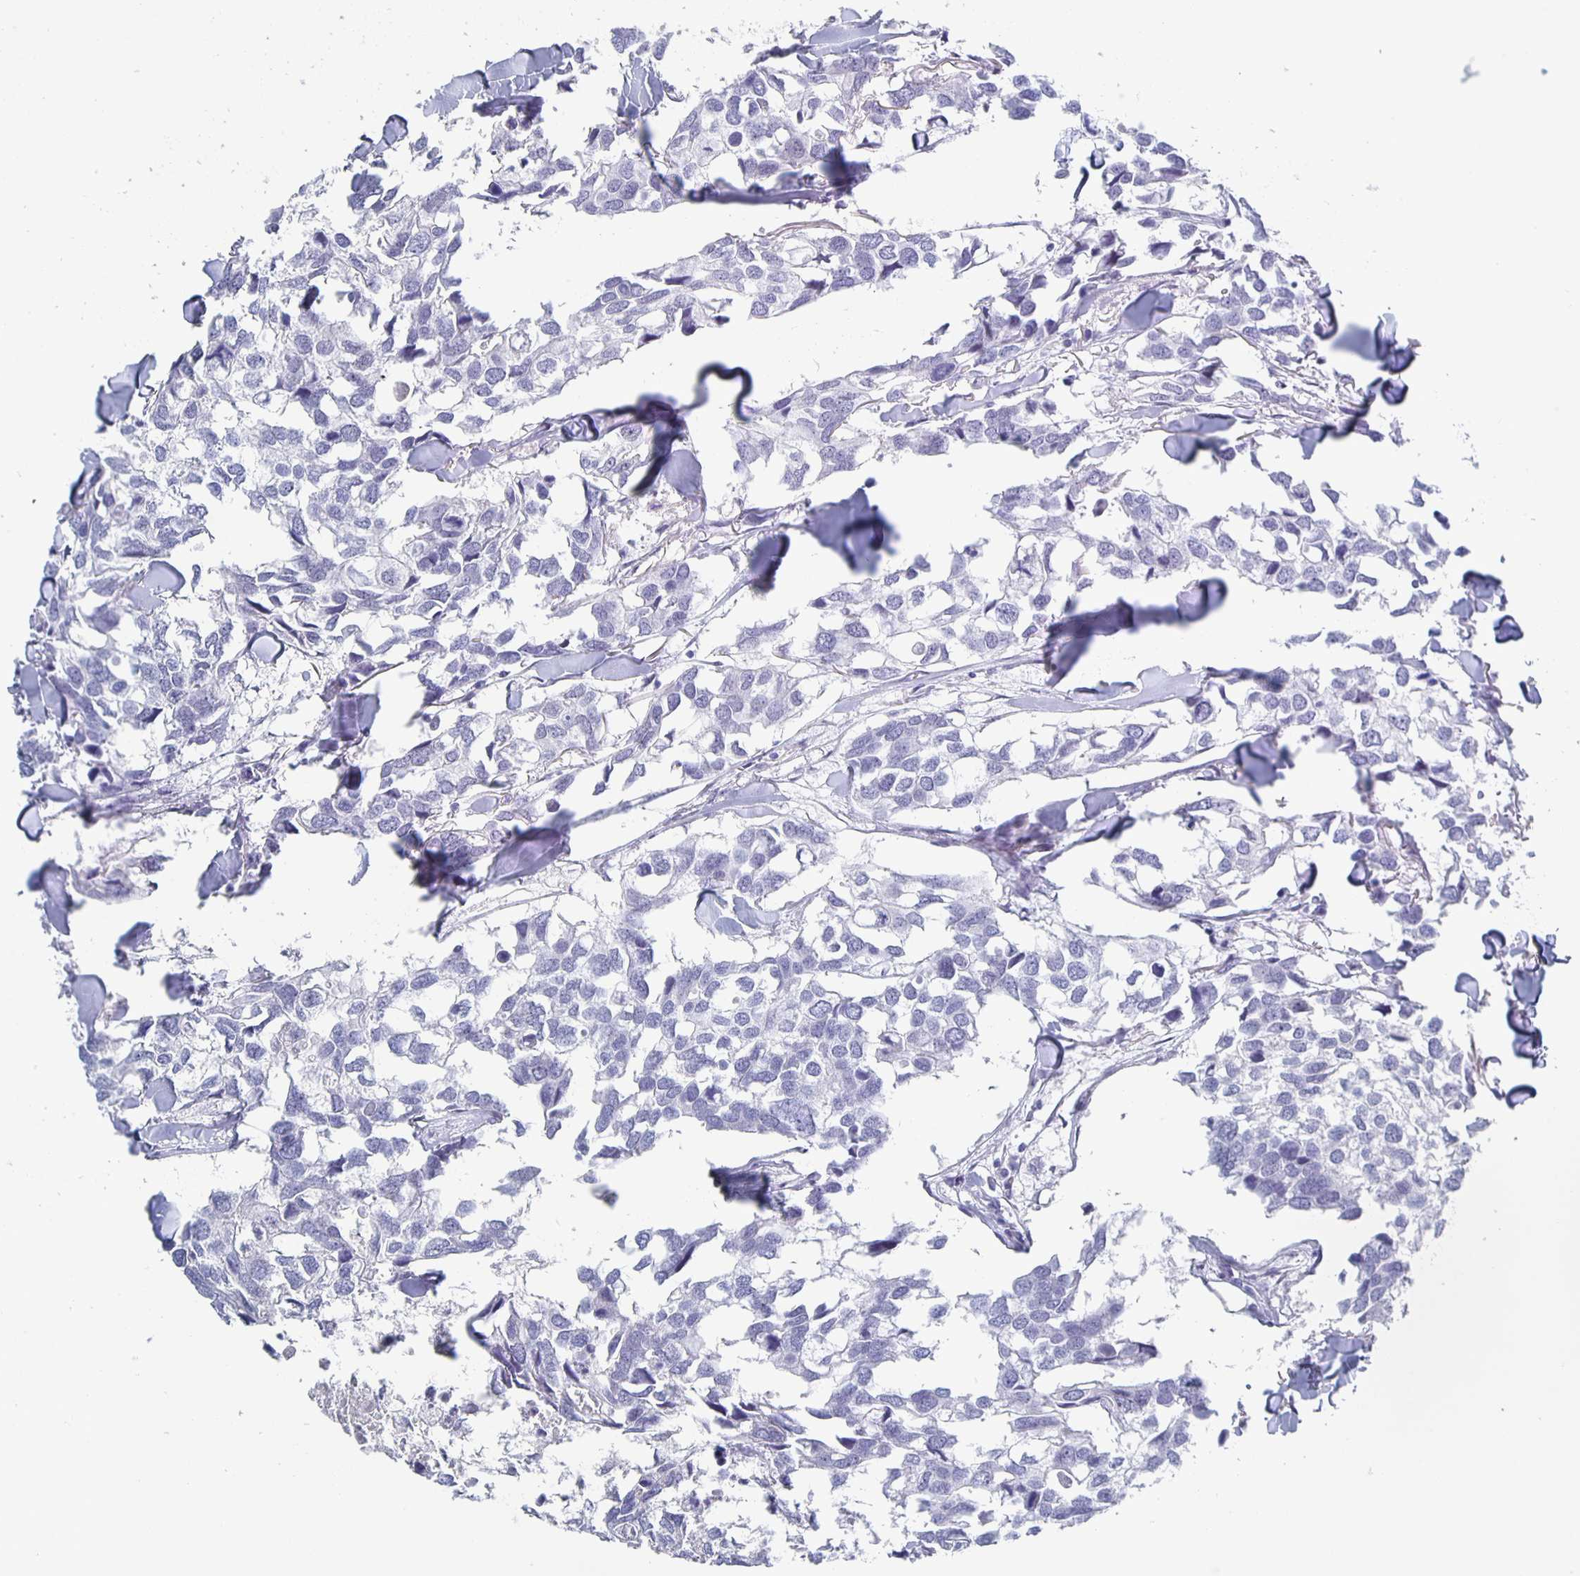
{"staining": {"intensity": "negative", "quantity": "none", "location": "none"}, "tissue": "breast cancer", "cell_type": "Tumor cells", "image_type": "cancer", "snomed": [{"axis": "morphology", "description": "Duct carcinoma"}, {"axis": "topography", "description": "Breast"}], "caption": "Breast cancer stained for a protein using immunohistochemistry (IHC) exhibits no positivity tumor cells.", "gene": "CCDC17", "patient": {"sex": "female", "age": 83}}